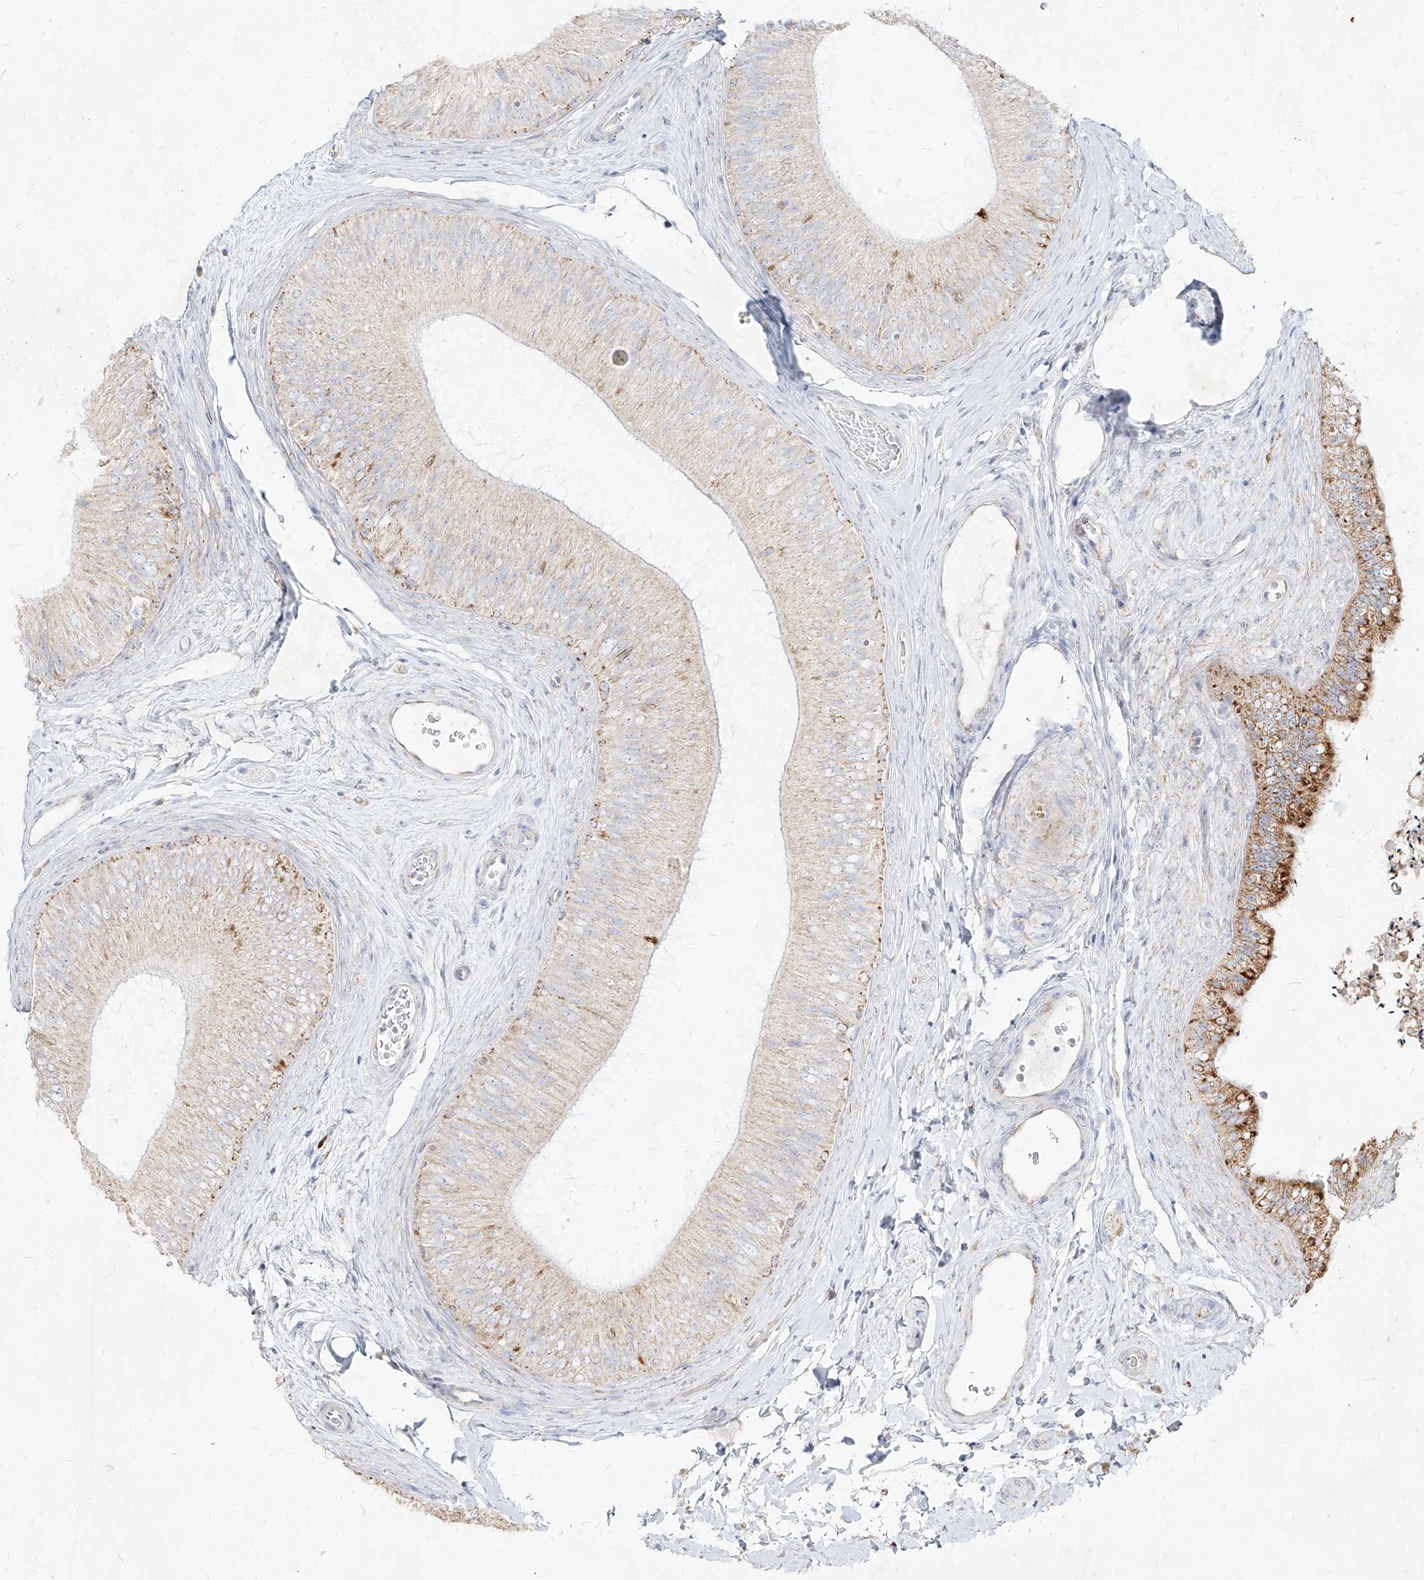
{"staining": {"intensity": "moderate", "quantity": "25%-75%", "location": "cytoplasmic/membranous"}, "tissue": "epididymis", "cell_type": "Glandular cells", "image_type": "normal", "snomed": [{"axis": "morphology", "description": "Normal tissue, NOS"}, {"axis": "topography", "description": "Epididymis"}], "caption": "Immunohistochemistry micrograph of benign epididymis: epididymis stained using immunohistochemistry displays medium levels of moderate protein expression localized specifically in the cytoplasmic/membranous of glandular cells, appearing as a cytoplasmic/membranous brown color.", "gene": "MTX2", "patient": {"sex": "male", "age": 45}}